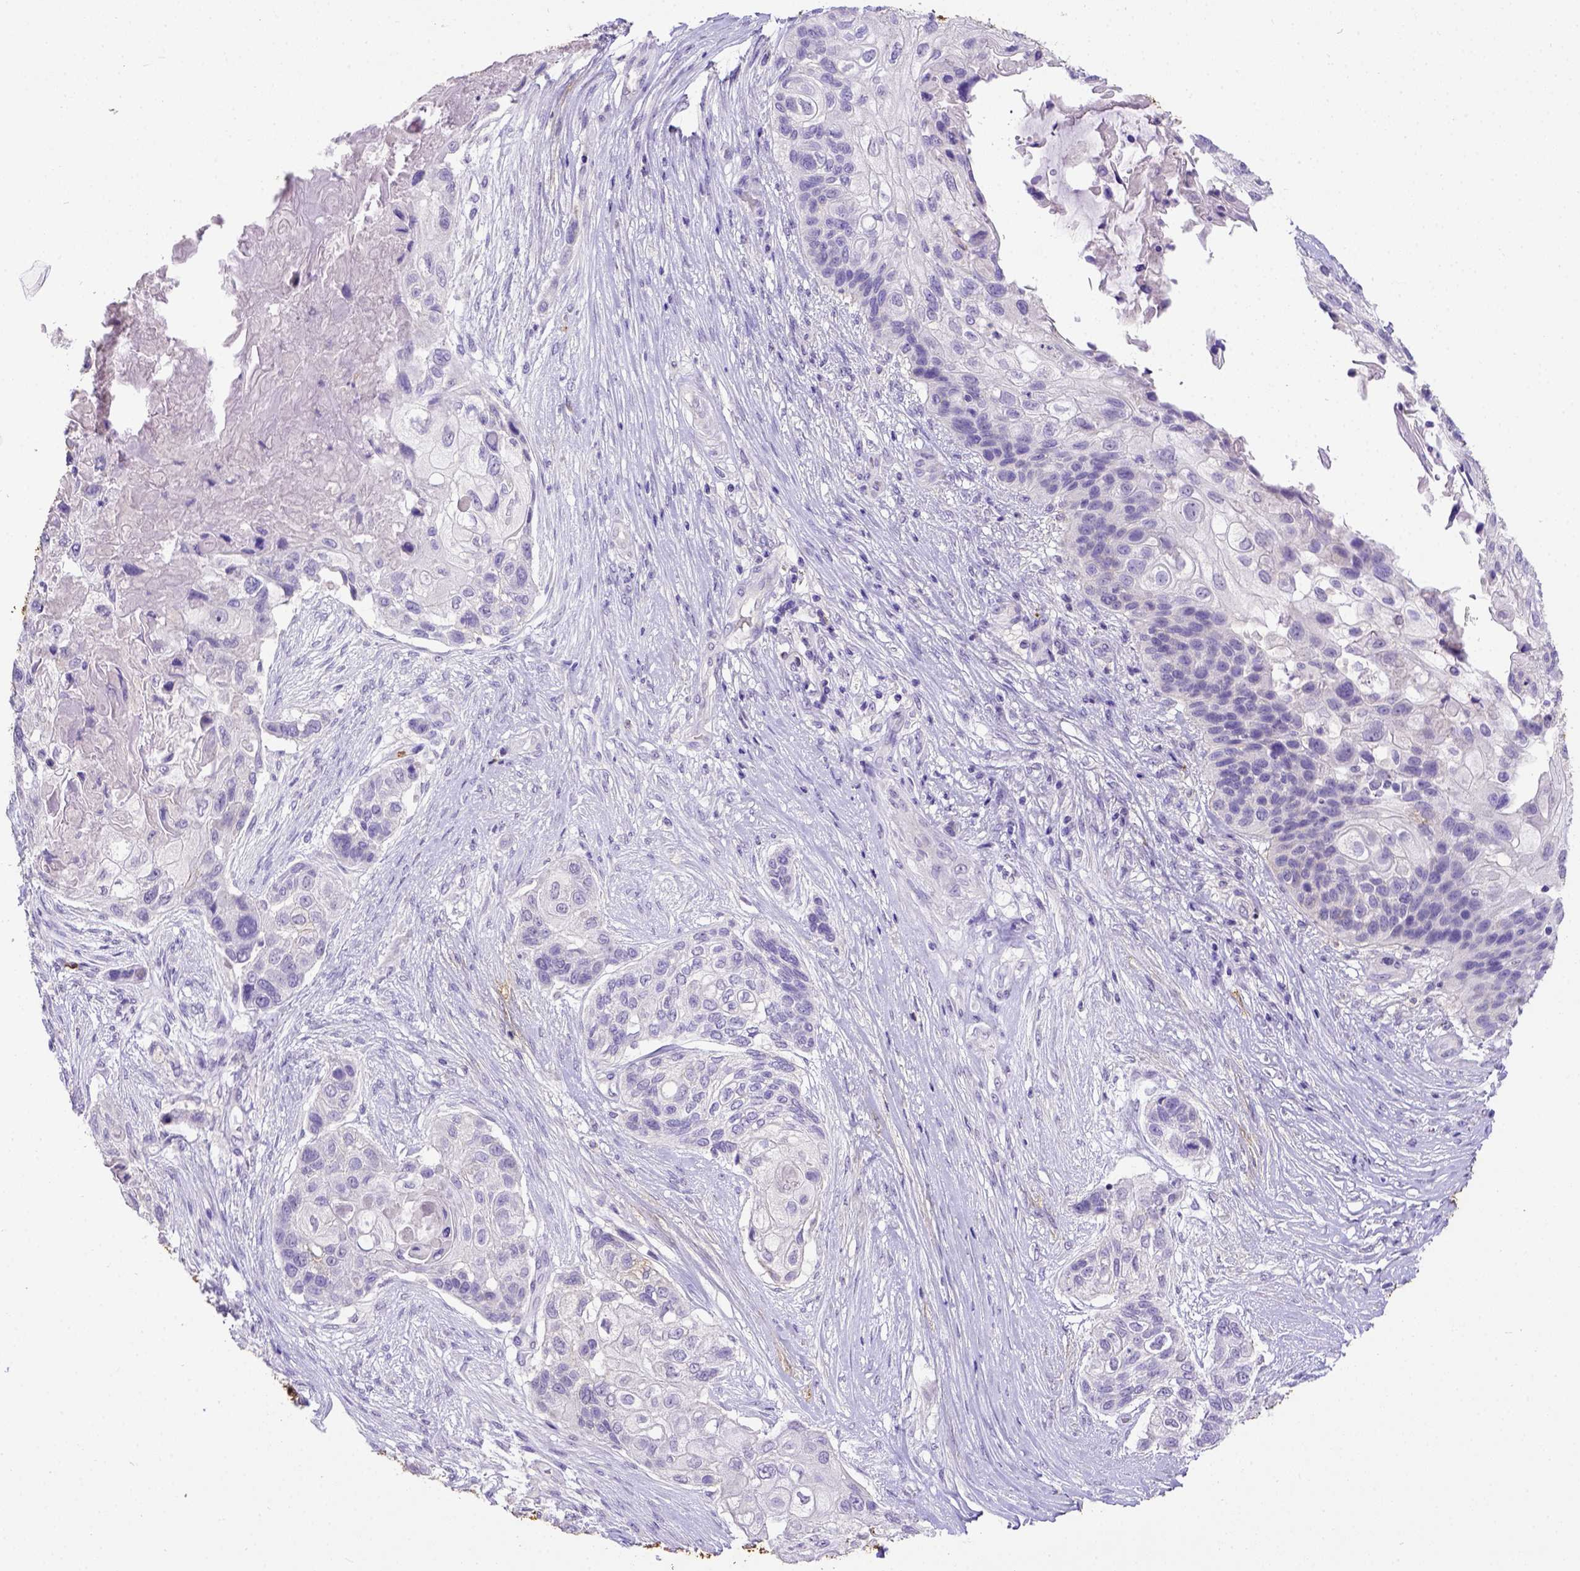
{"staining": {"intensity": "negative", "quantity": "none", "location": "none"}, "tissue": "lung cancer", "cell_type": "Tumor cells", "image_type": "cancer", "snomed": [{"axis": "morphology", "description": "Squamous cell carcinoma, NOS"}, {"axis": "topography", "description": "Lung"}], "caption": "DAB immunohistochemical staining of lung cancer (squamous cell carcinoma) reveals no significant expression in tumor cells.", "gene": "B3GAT1", "patient": {"sex": "male", "age": 69}}